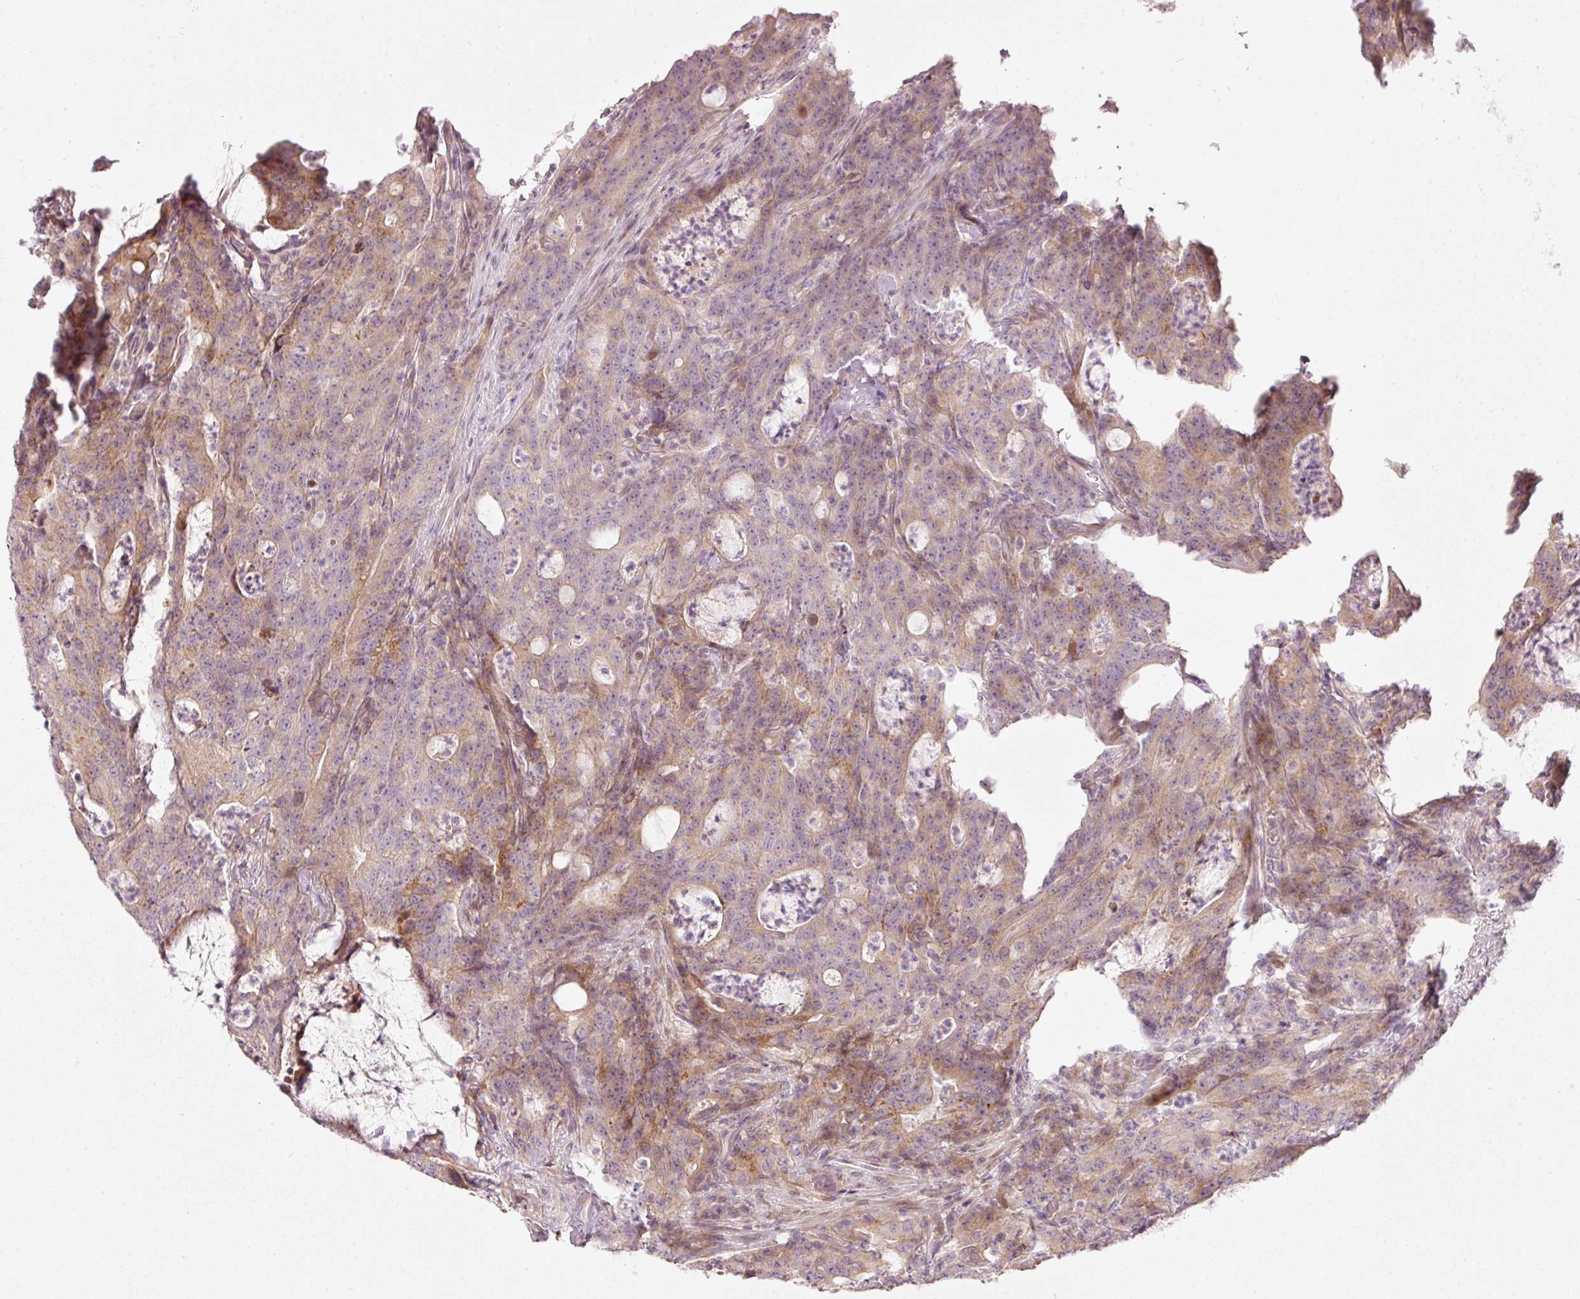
{"staining": {"intensity": "moderate", "quantity": "25%-75%", "location": "cytoplasmic/membranous"}, "tissue": "colorectal cancer", "cell_type": "Tumor cells", "image_type": "cancer", "snomed": [{"axis": "morphology", "description": "Adenocarcinoma, NOS"}, {"axis": "topography", "description": "Colon"}], "caption": "This is a micrograph of IHC staining of adenocarcinoma (colorectal), which shows moderate staining in the cytoplasmic/membranous of tumor cells.", "gene": "SLC20A1", "patient": {"sex": "male", "age": 83}}